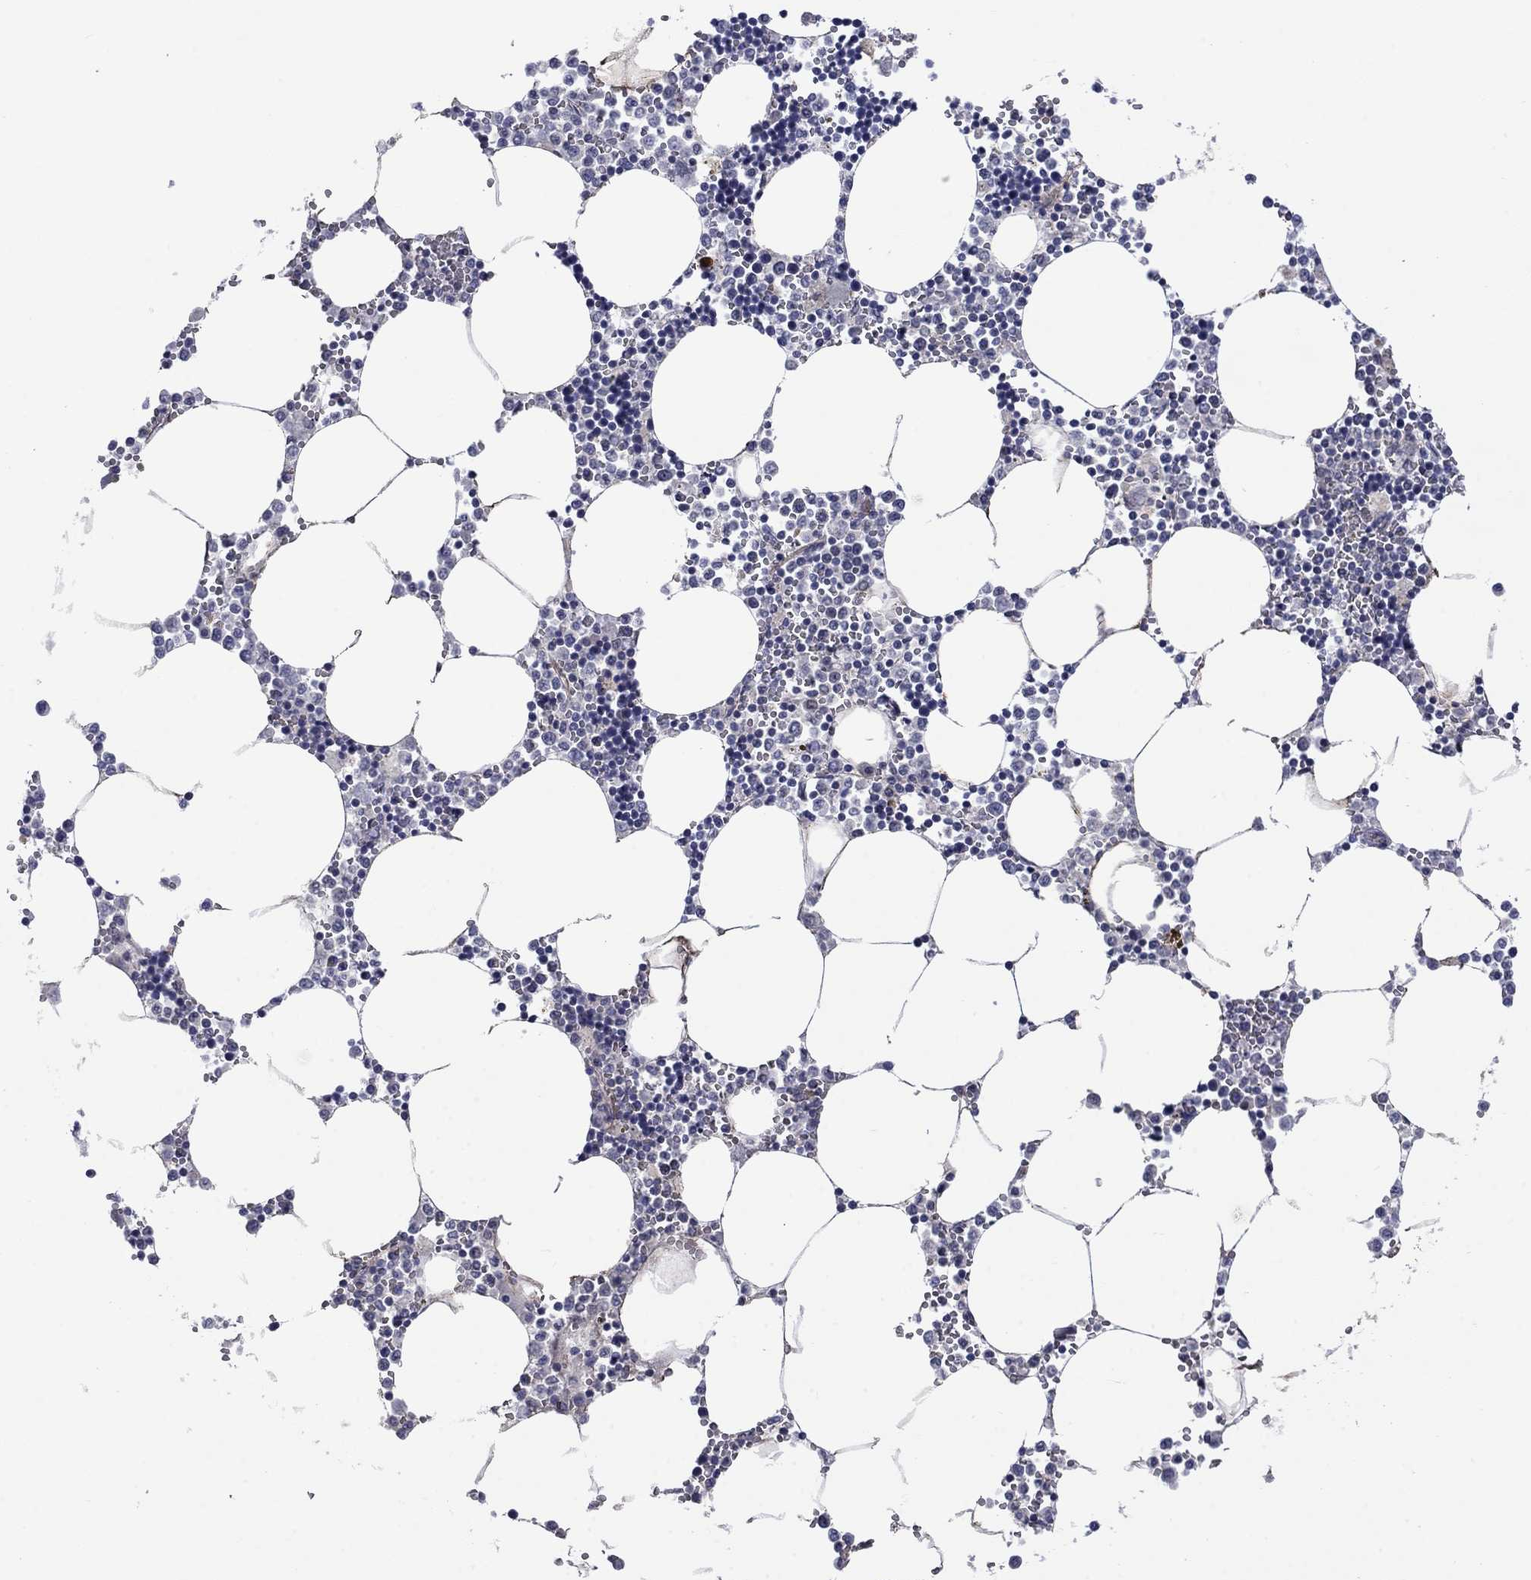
{"staining": {"intensity": "negative", "quantity": "none", "location": "none"}, "tissue": "bone marrow", "cell_type": "Hematopoietic cells", "image_type": "normal", "snomed": [{"axis": "morphology", "description": "Normal tissue, NOS"}, {"axis": "topography", "description": "Bone marrow"}], "caption": "A photomicrograph of bone marrow stained for a protein displays no brown staining in hematopoietic cells.", "gene": "NSMF", "patient": {"sex": "male", "age": 54}}